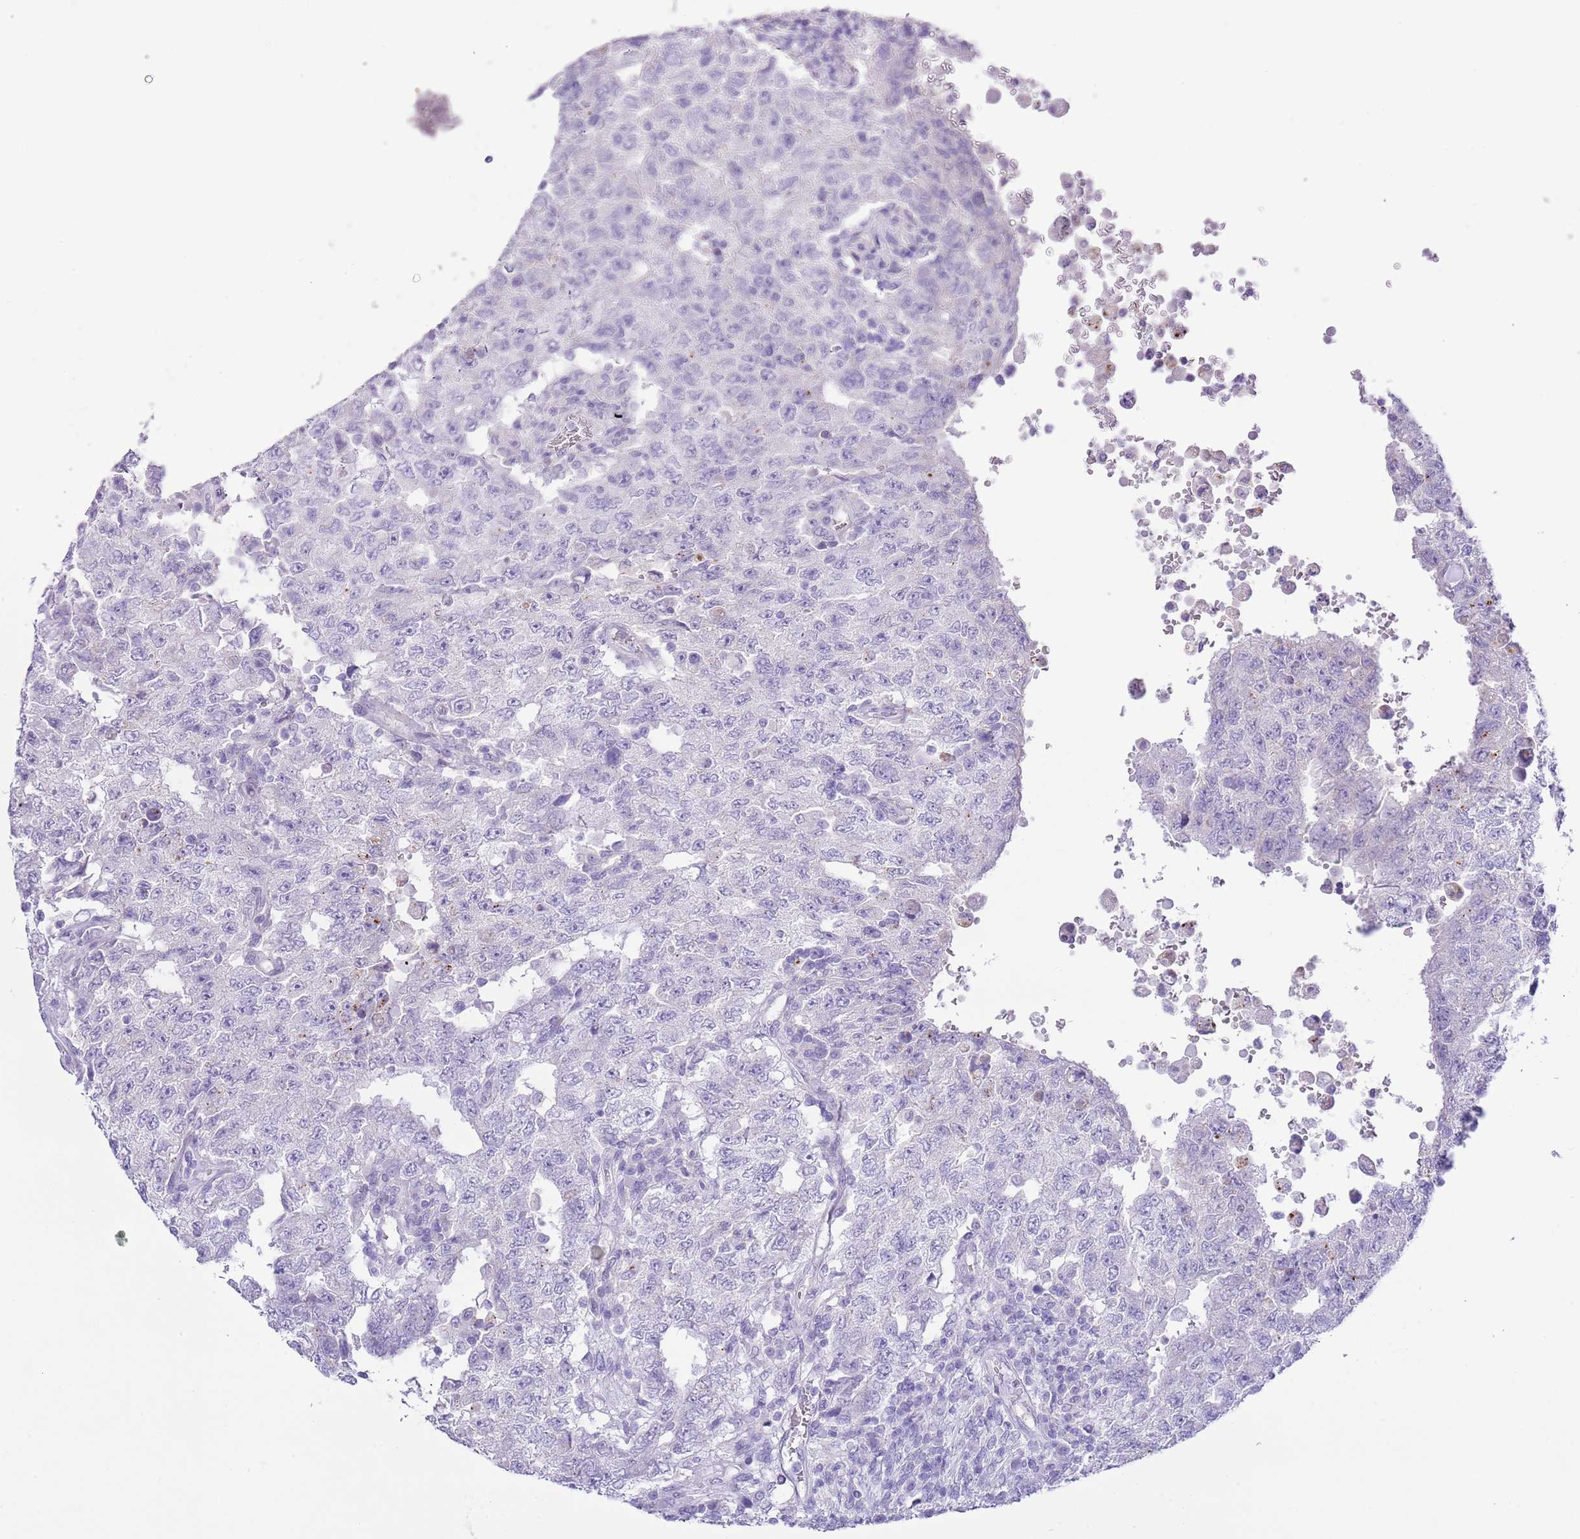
{"staining": {"intensity": "negative", "quantity": "none", "location": "none"}, "tissue": "testis cancer", "cell_type": "Tumor cells", "image_type": "cancer", "snomed": [{"axis": "morphology", "description": "Carcinoma, Embryonal, NOS"}, {"axis": "topography", "description": "Testis"}], "caption": "High magnification brightfield microscopy of embryonal carcinoma (testis) stained with DAB (3,3'-diaminobenzidine) (brown) and counterstained with hematoxylin (blue): tumor cells show no significant staining. Brightfield microscopy of immunohistochemistry stained with DAB (brown) and hematoxylin (blue), captured at high magnification.", "gene": "OR2Z1", "patient": {"sex": "male", "age": 26}}